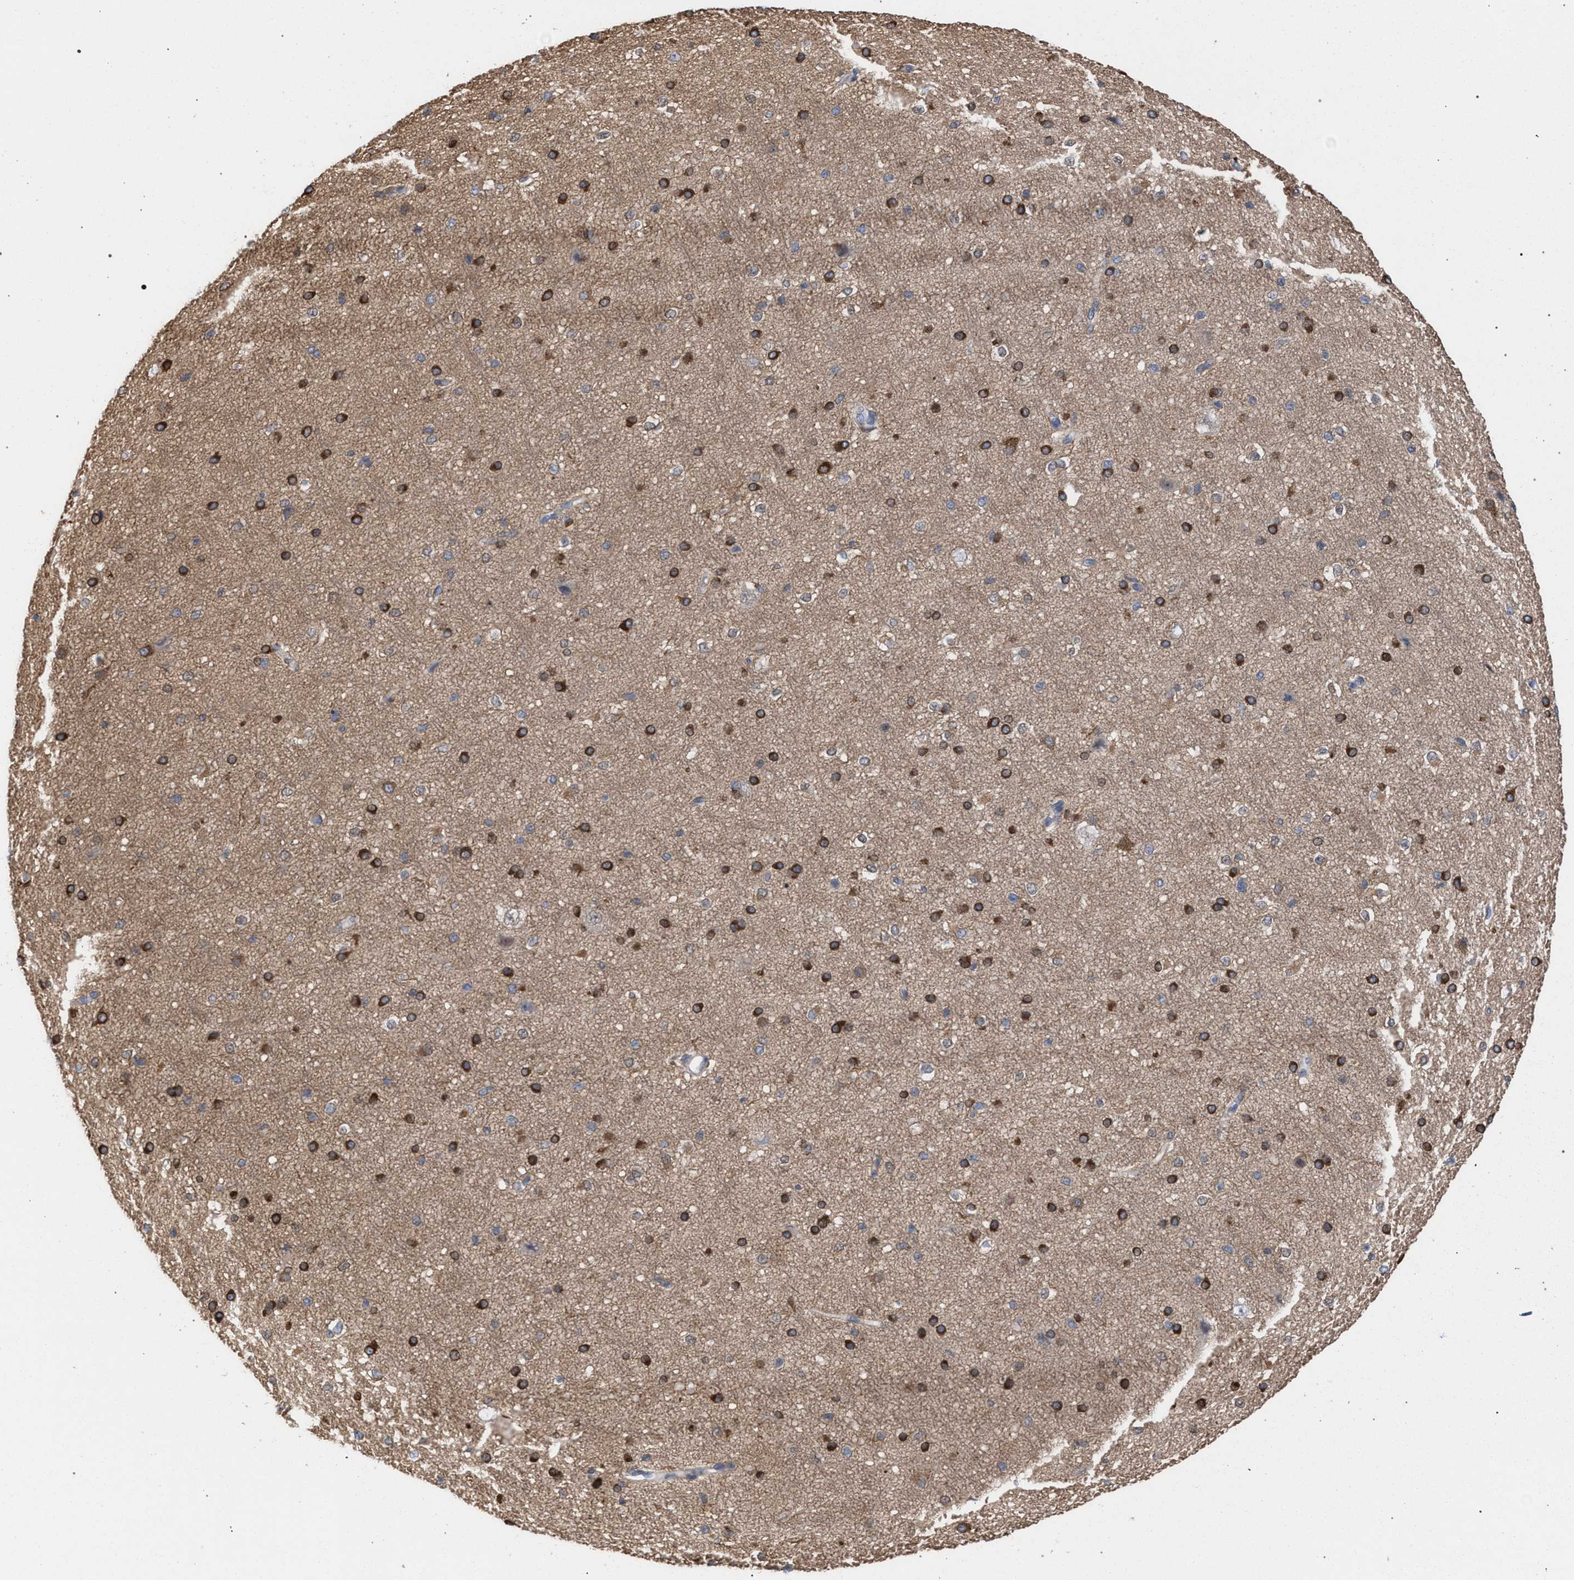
{"staining": {"intensity": "weak", "quantity": "25%-75%", "location": "cytoplasmic/membranous"}, "tissue": "cerebral cortex", "cell_type": "Endothelial cells", "image_type": "normal", "snomed": [{"axis": "morphology", "description": "Normal tissue, NOS"}, {"axis": "morphology", "description": "Developmental malformation"}, {"axis": "topography", "description": "Cerebral cortex"}], "caption": "High-power microscopy captured an IHC image of unremarkable cerebral cortex, revealing weak cytoplasmic/membranous positivity in about 25%-75% of endothelial cells. The staining was performed using DAB to visualize the protein expression in brown, while the nuclei were stained in blue with hematoxylin (Magnification: 20x).", "gene": "FHOD3", "patient": {"sex": "female", "age": 30}}